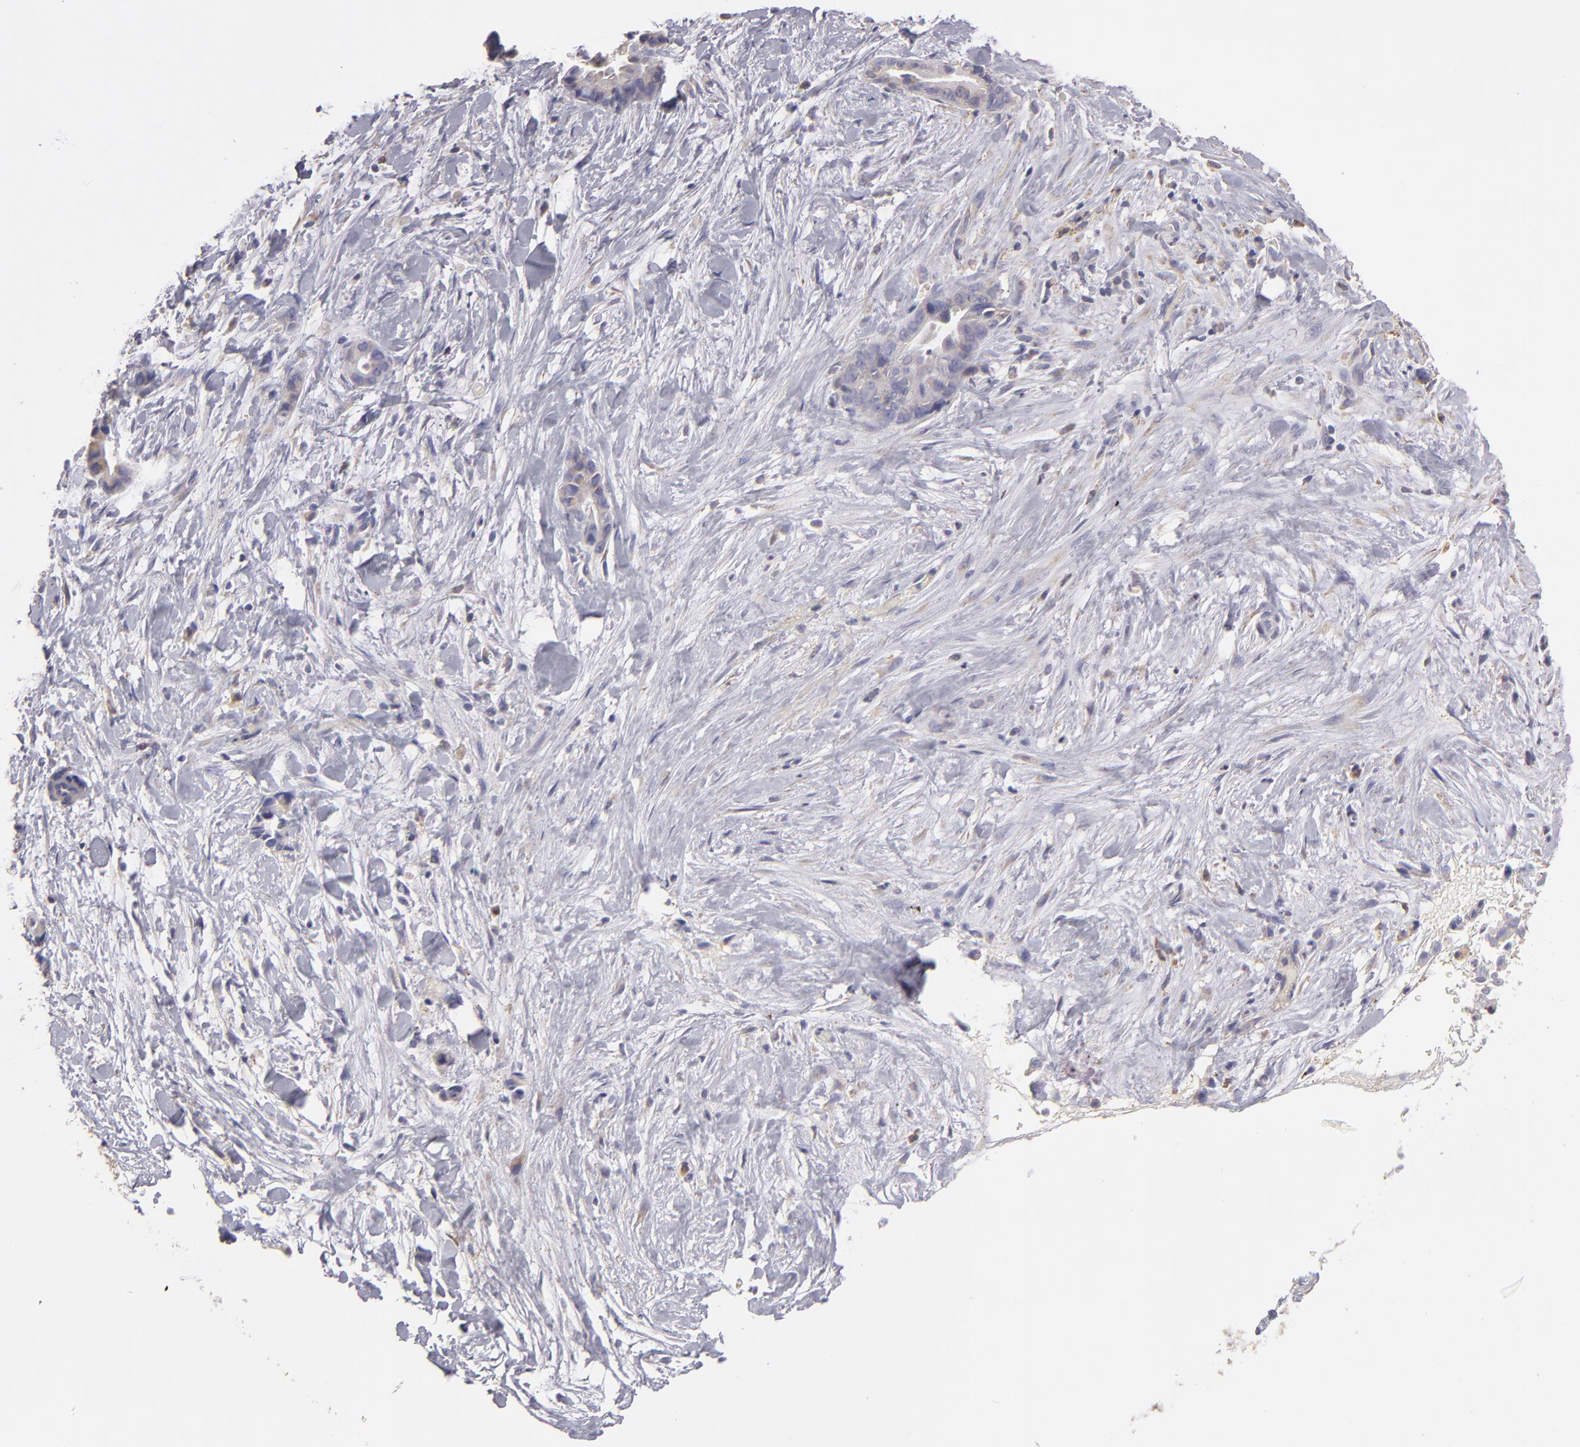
{"staining": {"intensity": "weak", "quantity": ">75%", "location": "cytoplasmic/membranous"}, "tissue": "liver cancer", "cell_type": "Tumor cells", "image_type": "cancer", "snomed": [{"axis": "morphology", "description": "Cholangiocarcinoma"}, {"axis": "topography", "description": "Liver"}], "caption": "Brown immunohistochemical staining in human liver cancer (cholangiocarcinoma) exhibits weak cytoplasmic/membranous staining in about >75% of tumor cells.", "gene": "CALR", "patient": {"sex": "female", "age": 55}}